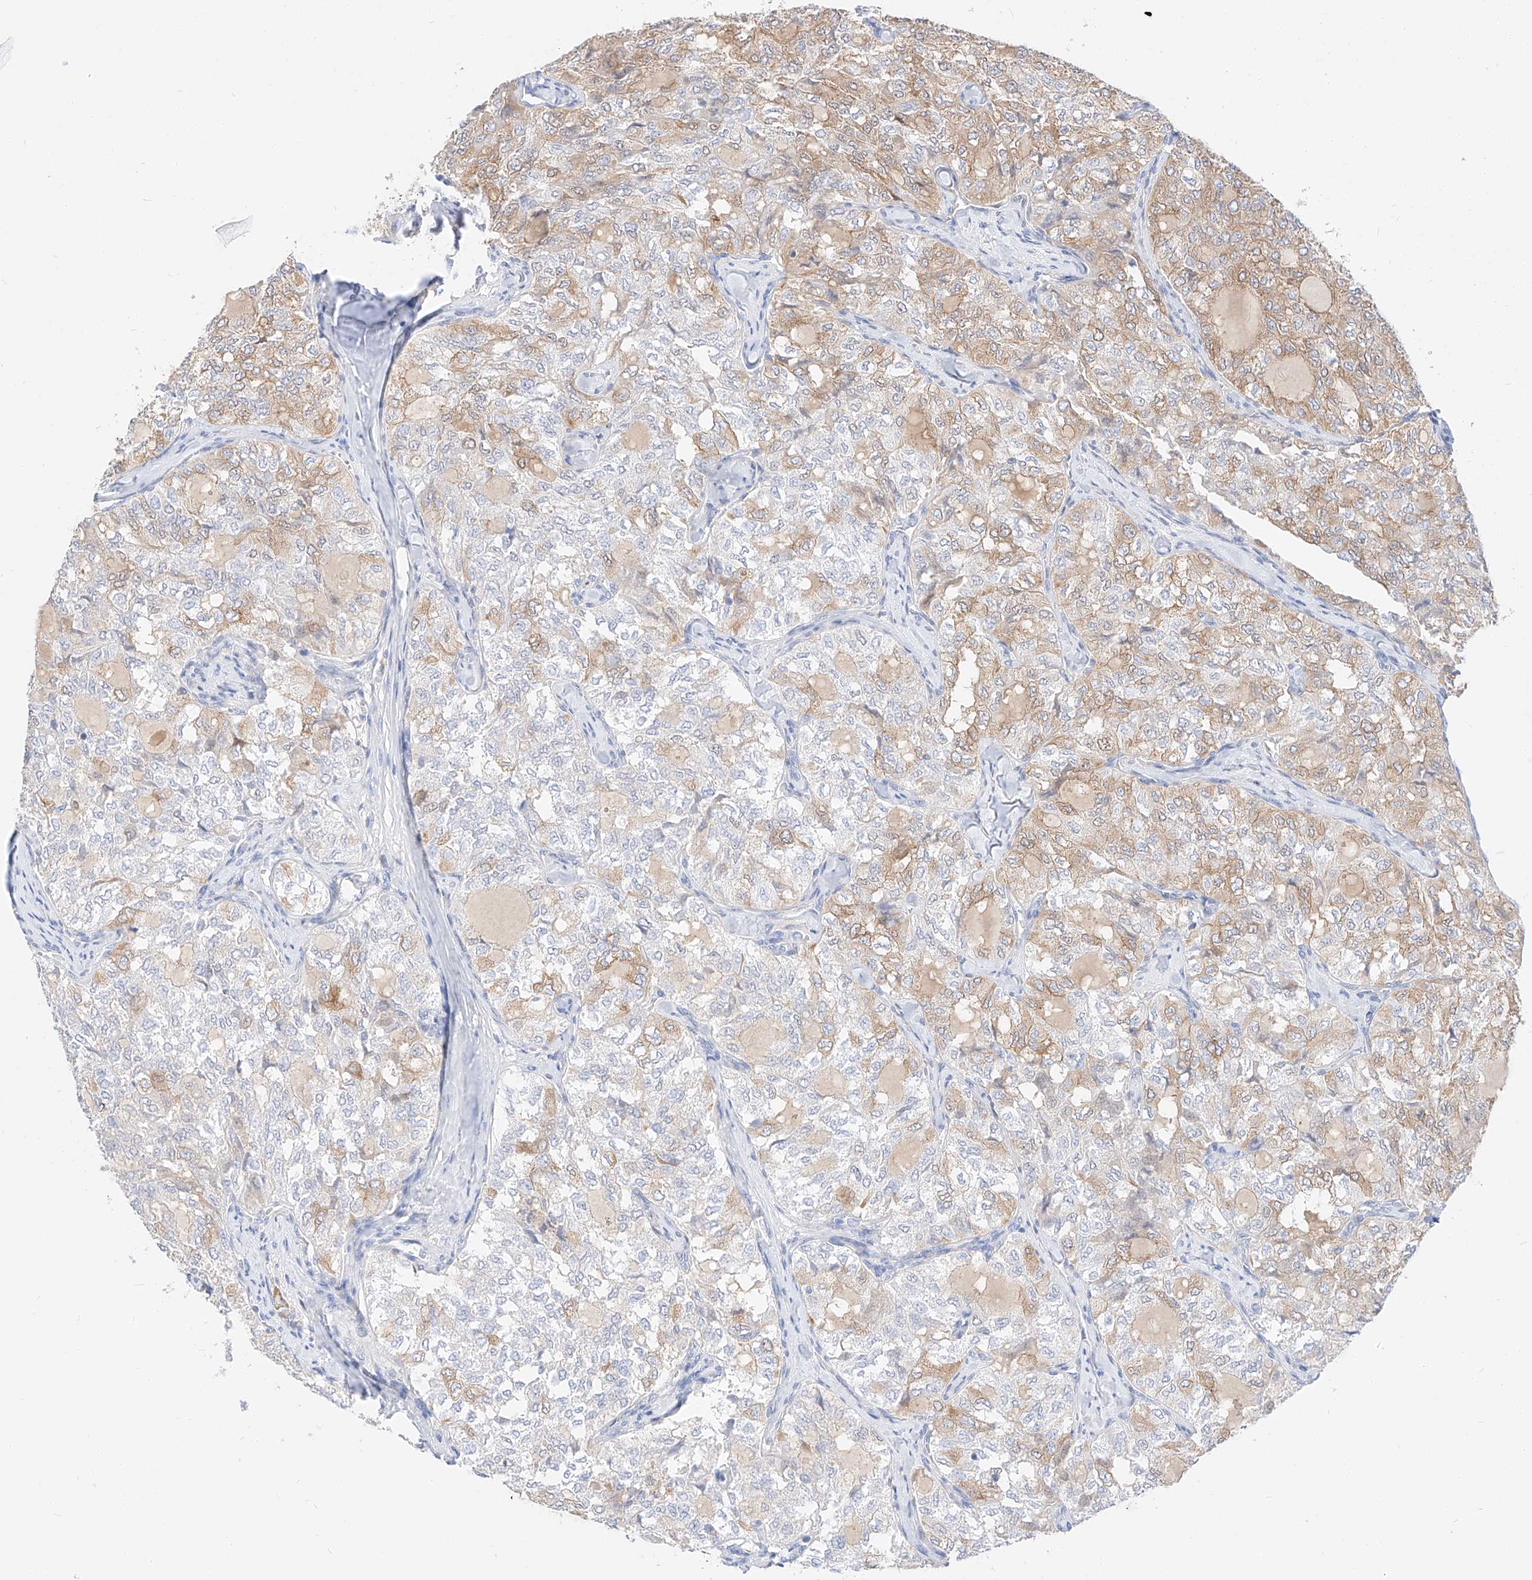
{"staining": {"intensity": "weak", "quantity": ">75%", "location": "cytoplasmic/membranous"}, "tissue": "thyroid cancer", "cell_type": "Tumor cells", "image_type": "cancer", "snomed": [{"axis": "morphology", "description": "Follicular adenoma carcinoma, NOS"}, {"axis": "topography", "description": "Thyroid gland"}], "caption": "A micrograph of human thyroid cancer stained for a protein shows weak cytoplasmic/membranous brown staining in tumor cells.", "gene": "MAP7", "patient": {"sex": "male", "age": 75}}